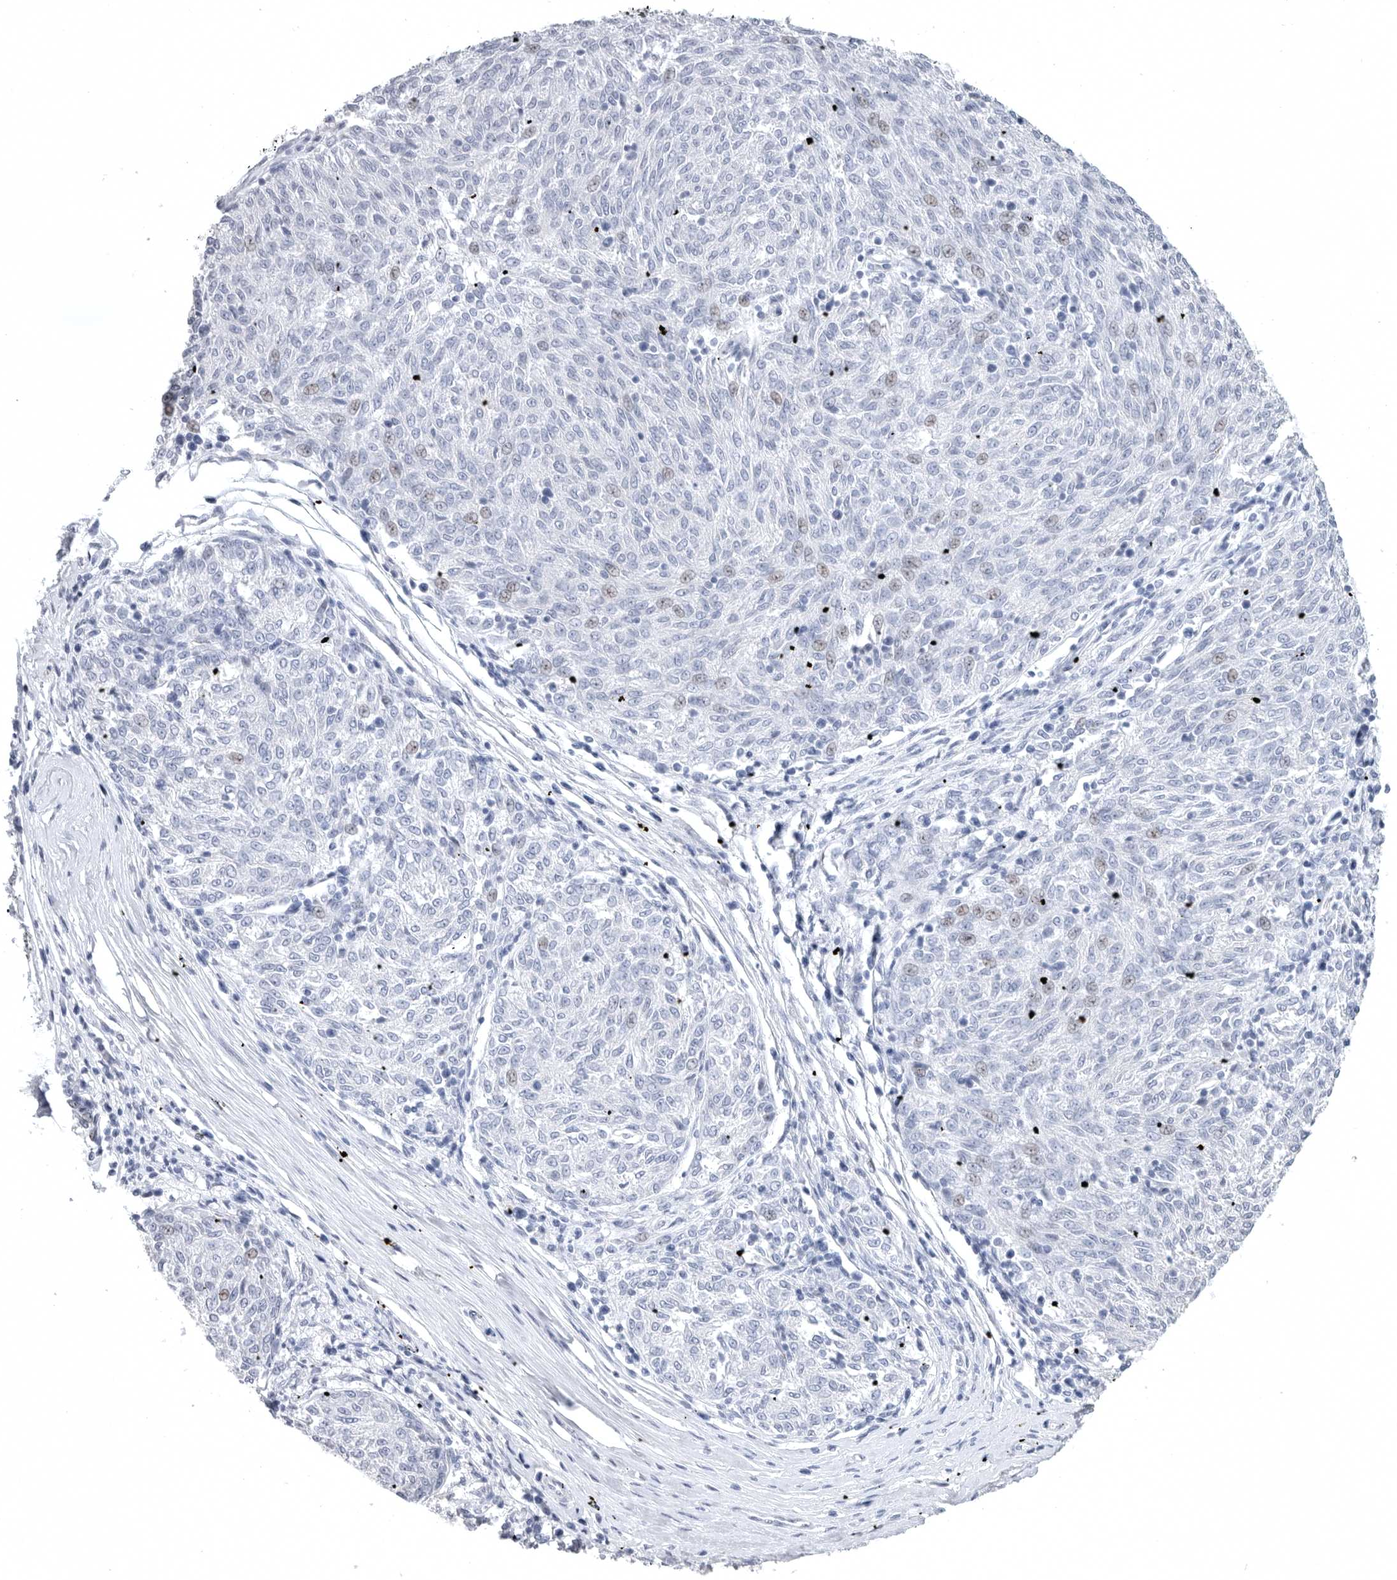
{"staining": {"intensity": "weak", "quantity": "<25%", "location": "nuclear"}, "tissue": "melanoma", "cell_type": "Tumor cells", "image_type": "cancer", "snomed": [{"axis": "morphology", "description": "Malignant melanoma, NOS"}, {"axis": "topography", "description": "Skin"}], "caption": "A photomicrograph of melanoma stained for a protein exhibits no brown staining in tumor cells.", "gene": "TIMP1", "patient": {"sex": "female", "age": 72}}